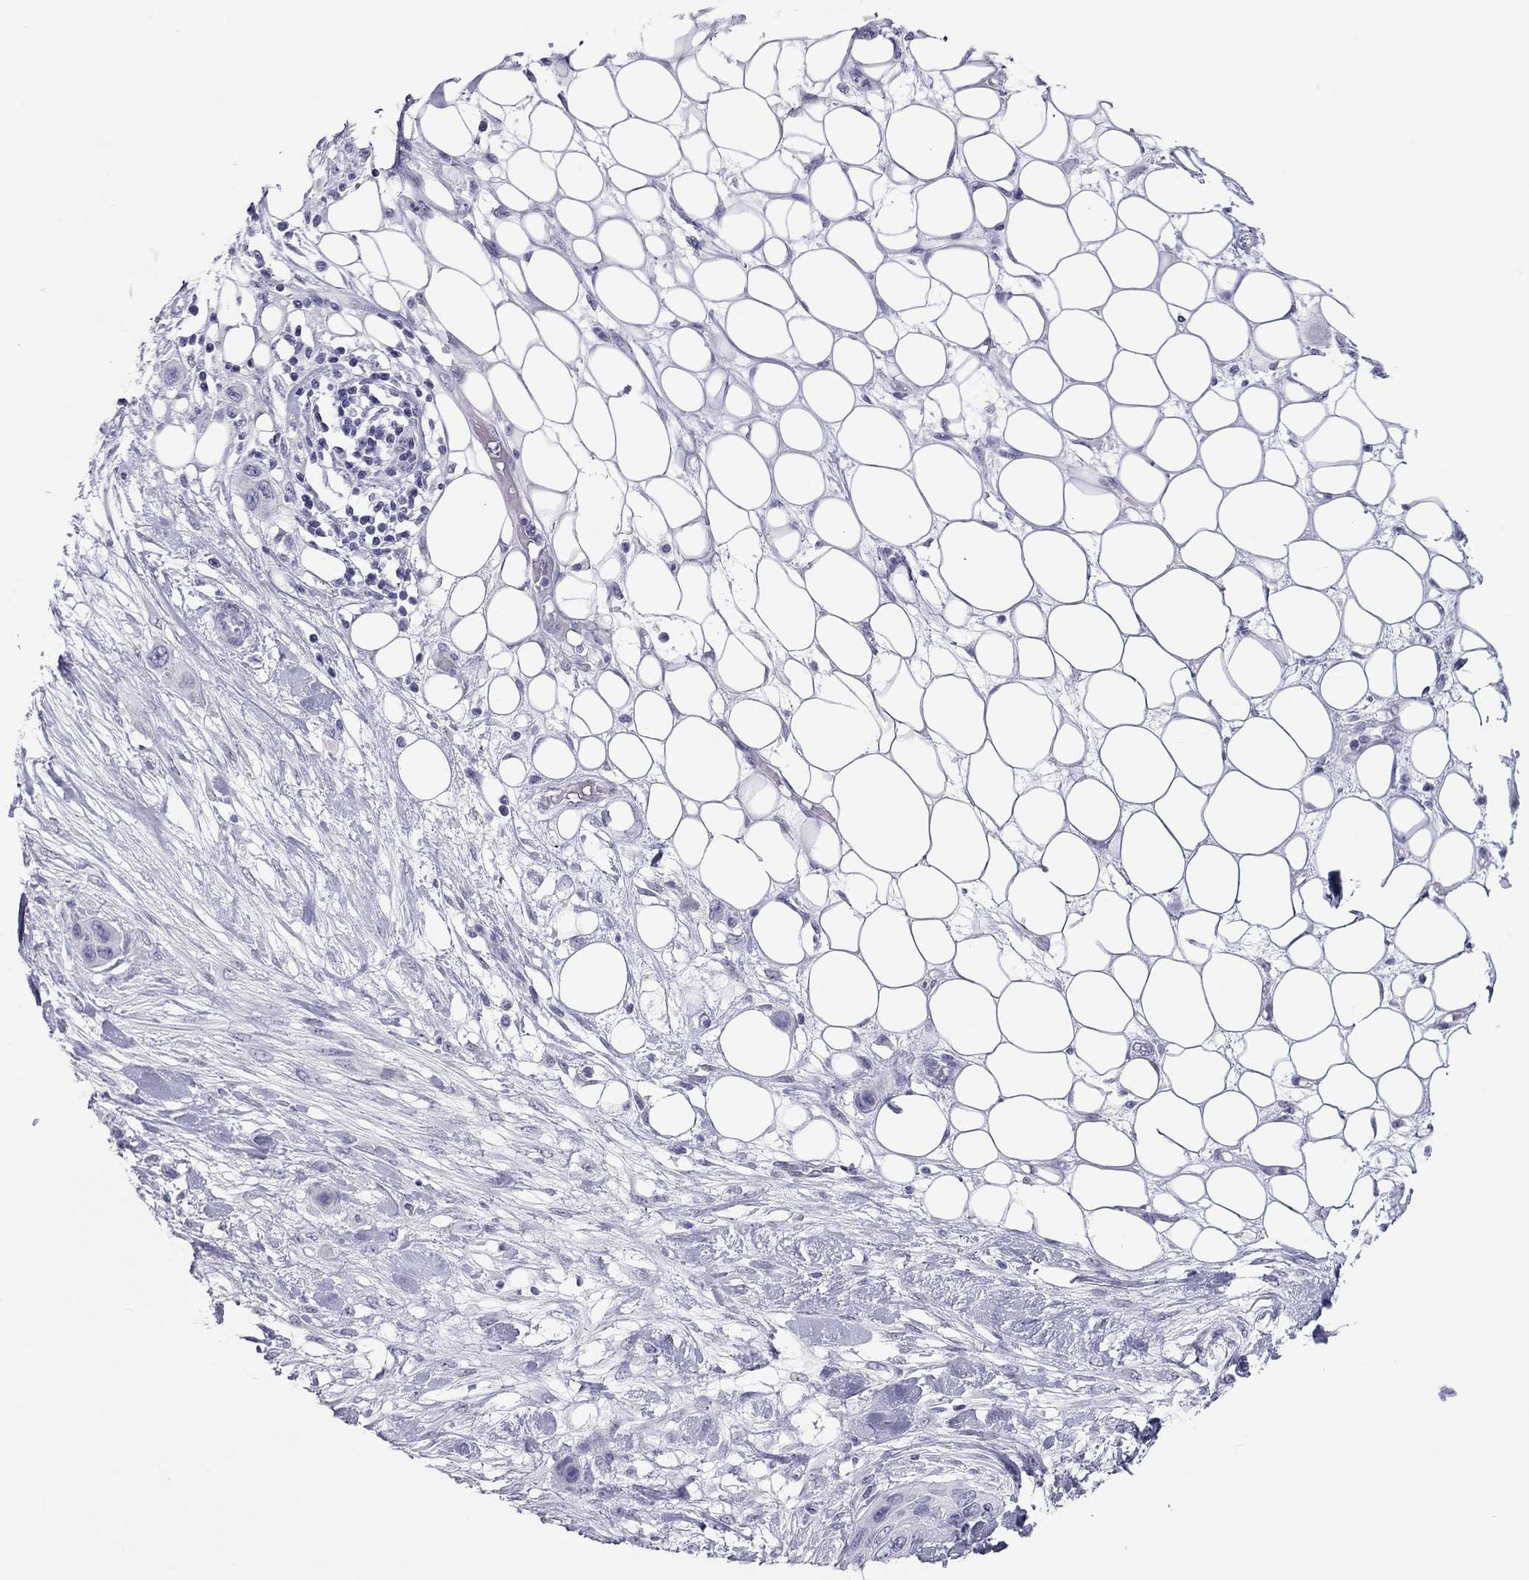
{"staining": {"intensity": "negative", "quantity": "none", "location": "none"}, "tissue": "skin cancer", "cell_type": "Tumor cells", "image_type": "cancer", "snomed": [{"axis": "morphology", "description": "Squamous cell carcinoma, NOS"}, {"axis": "topography", "description": "Skin"}], "caption": "An image of skin cancer (squamous cell carcinoma) stained for a protein reveals no brown staining in tumor cells. (DAB (3,3'-diaminobenzidine) IHC visualized using brightfield microscopy, high magnification).", "gene": "TEX14", "patient": {"sex": "male", "age": 79}}